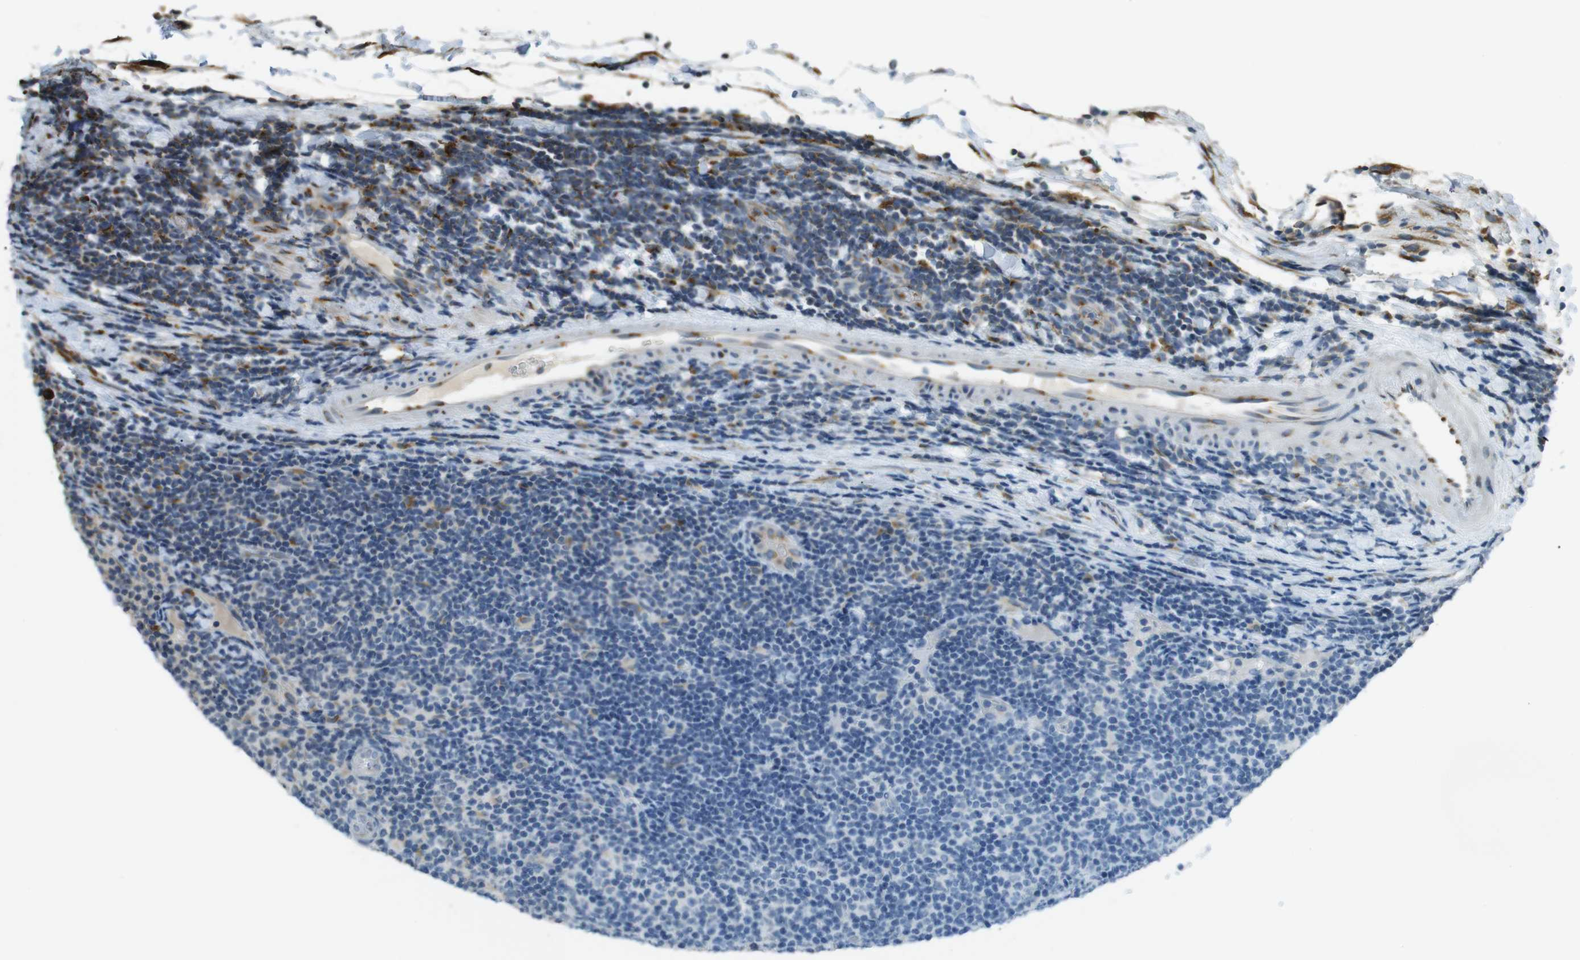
{"staining": {"intensity": "moderate", "quantity": "<25%", "location": "cytoplasmic/membranous"}, "tissue": "lymphoma", "cell_type": "Tumor cells", "image_type": "cancer", "snomed": [{"axis": "morphology", "description": "Malignant lymphoma, non-Hodgkin's type, Low grade"}, {"axis": "topography", "description": "Lymph node"}], "caption": "IHC photomicrograph of human malignant lymphoma, non-Hodgkin's type (low-grade) stained for a protein (brown), which exhibits low levels of moderate cytoplasmic/membranous expression in approximately <25% of tumor cells.", "gene": "TMED4", "patient": {"sex": "male", "age": 83}}